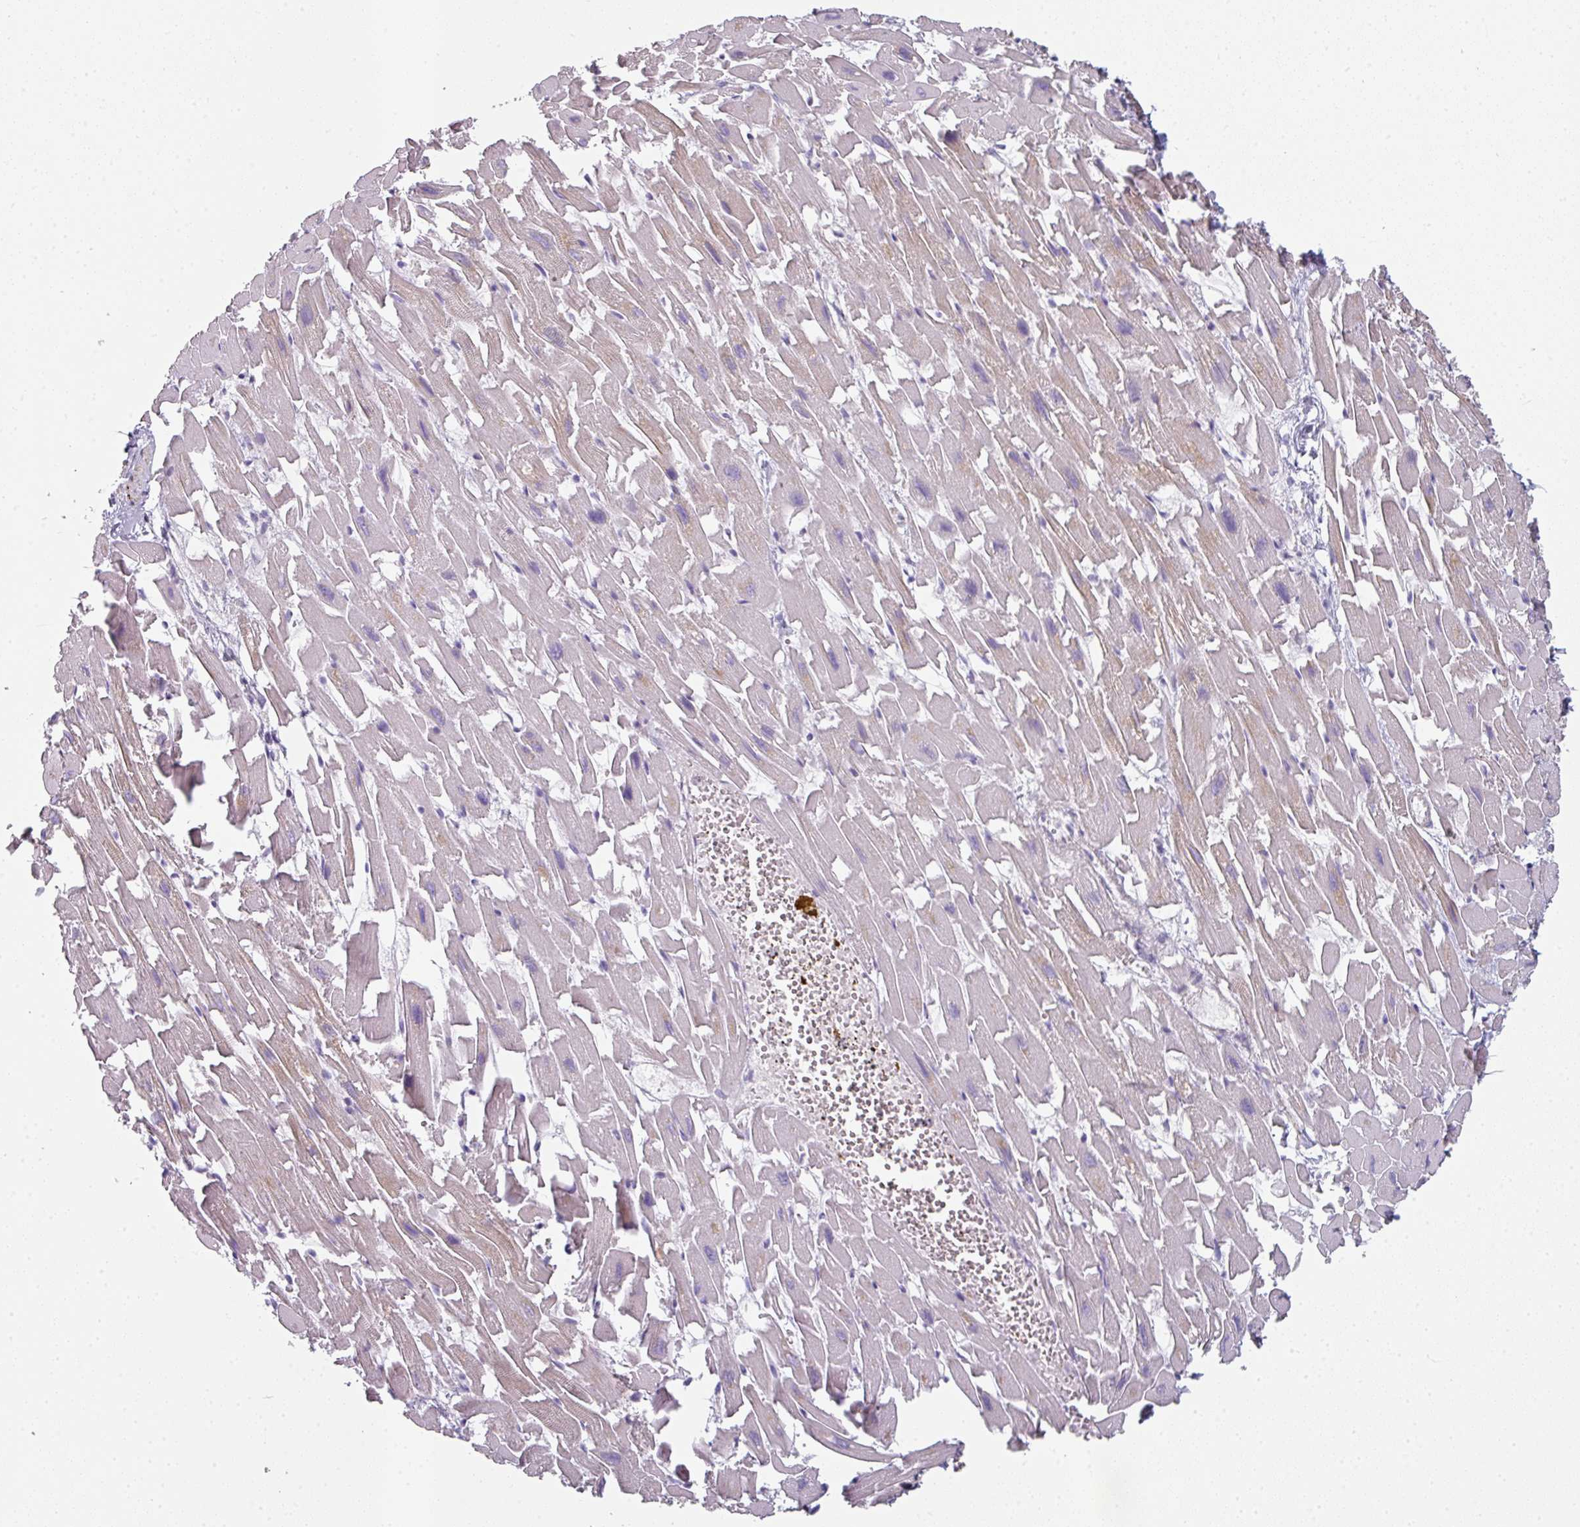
{"staining": {"intensity": "moderate", "quantity": "25%-75%", "location": "cytoplasmic/membranous"}, "tissue": "heart muscle", "cell_type": "Cardiomyocytes", "image_type": "normal", "snomed": [{"axis": "morphology", "description": "Normal tissue, NOS"}, {"axis": "topography", "description": "Heart"}], "caption": "Heart muscle stained for a protein (brown) exhibits moderate cytoplasmic/membranous positive expression in approximately 25%-75% of cardiomyocytes.", "gene": "FHAD1", "patient": {"sex": "female", "age": 64}}